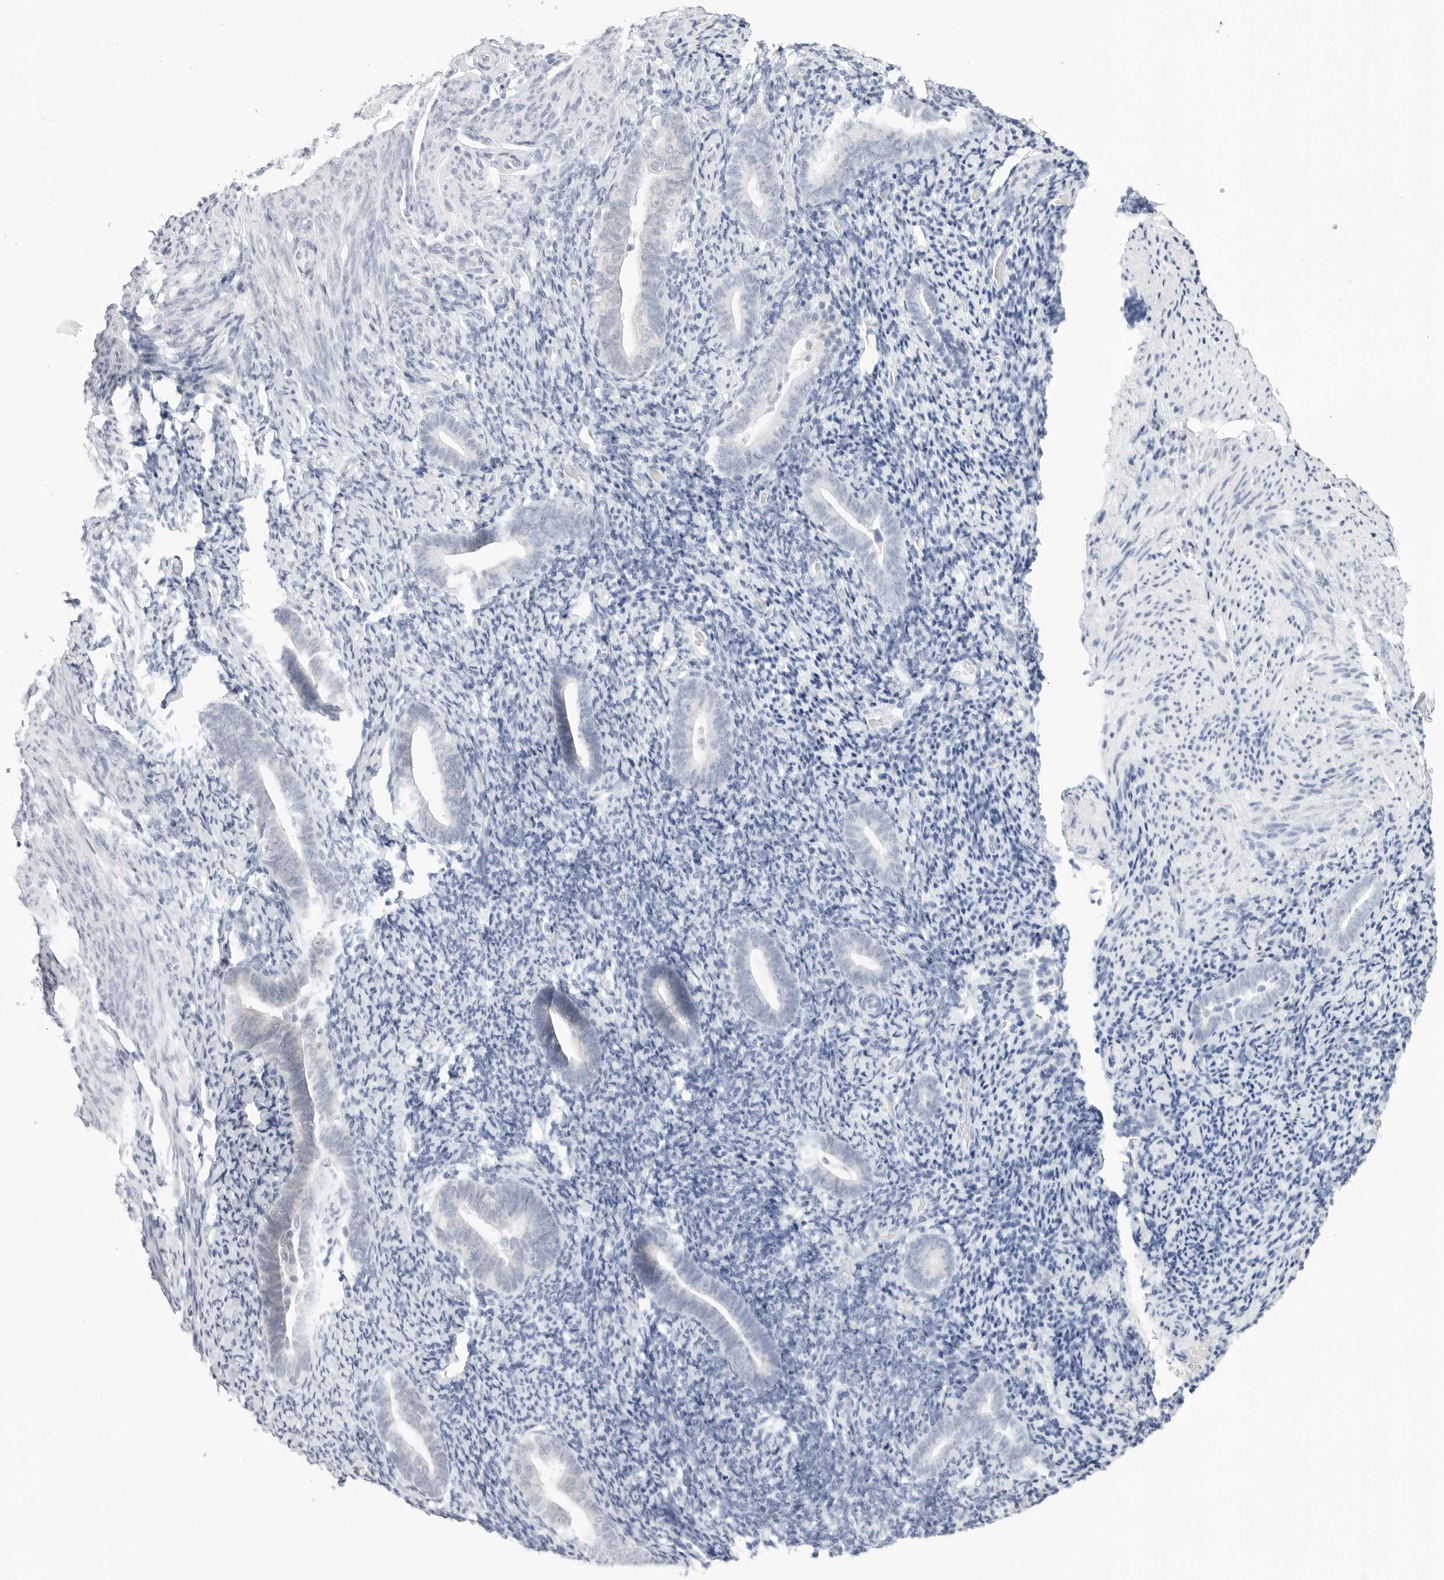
{"staining": {"intensity": "negative", "quantity": "none", "location": "none"}, "tissue": "endometrium", "cell_type": "Cells in endometrial stroma", "image_type": "normal", "snomed": [{"axis": "morphology", "description": "Normal tissue, NOS"}, {"axis": "topography", "description": "Endometrium"}], "caption": "Unremarkable endometrium was stained to show a protein in brown. There is no significant positivity in cells in endometrial stroma. (Immunohistochemistry, brightfield microscopy, high magnification).", "gene": "HMGCS2", "patient": {"sex": "female", "age": 51}}